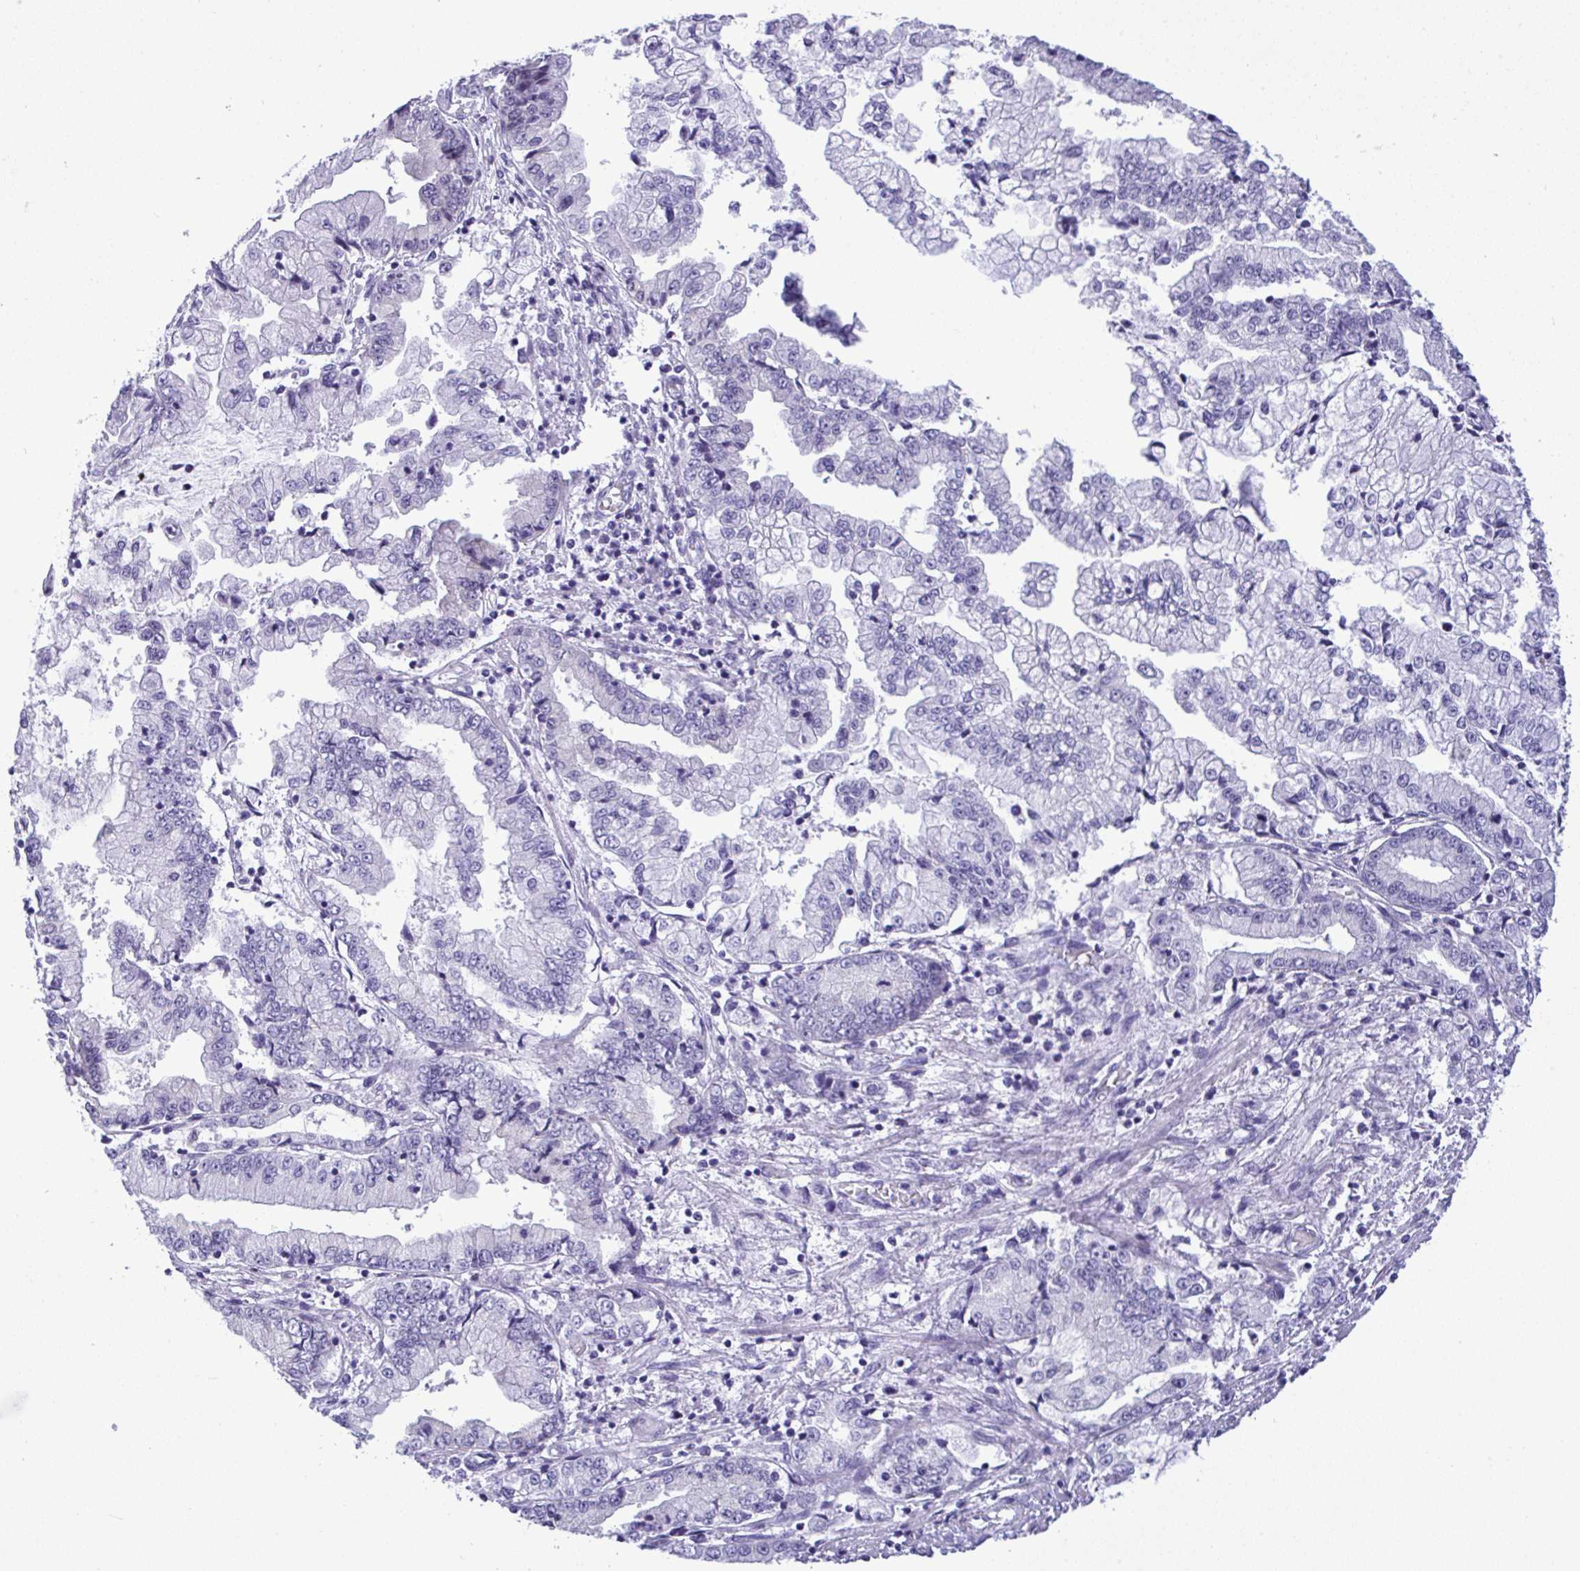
{"staining": {"intensity": "negative", "quantity": "none", "location": "none"}, "tissue": "stomach cancer", "cell_type": "Tumor cells", "image_type": "cancer", "snomed": [{"axis": "morphology", "description": "Adenocarcinoma, NOS"}, {"axis": "topography", "description": "Stomach, upper"}], "caption": "Immunohistochemistry (IHC) of human stomach cancer (adenocarcinoma) exhibits no staining in tumor cells.", "gene": "YBX2", "patient": {"sex": "female", "age": 74}}